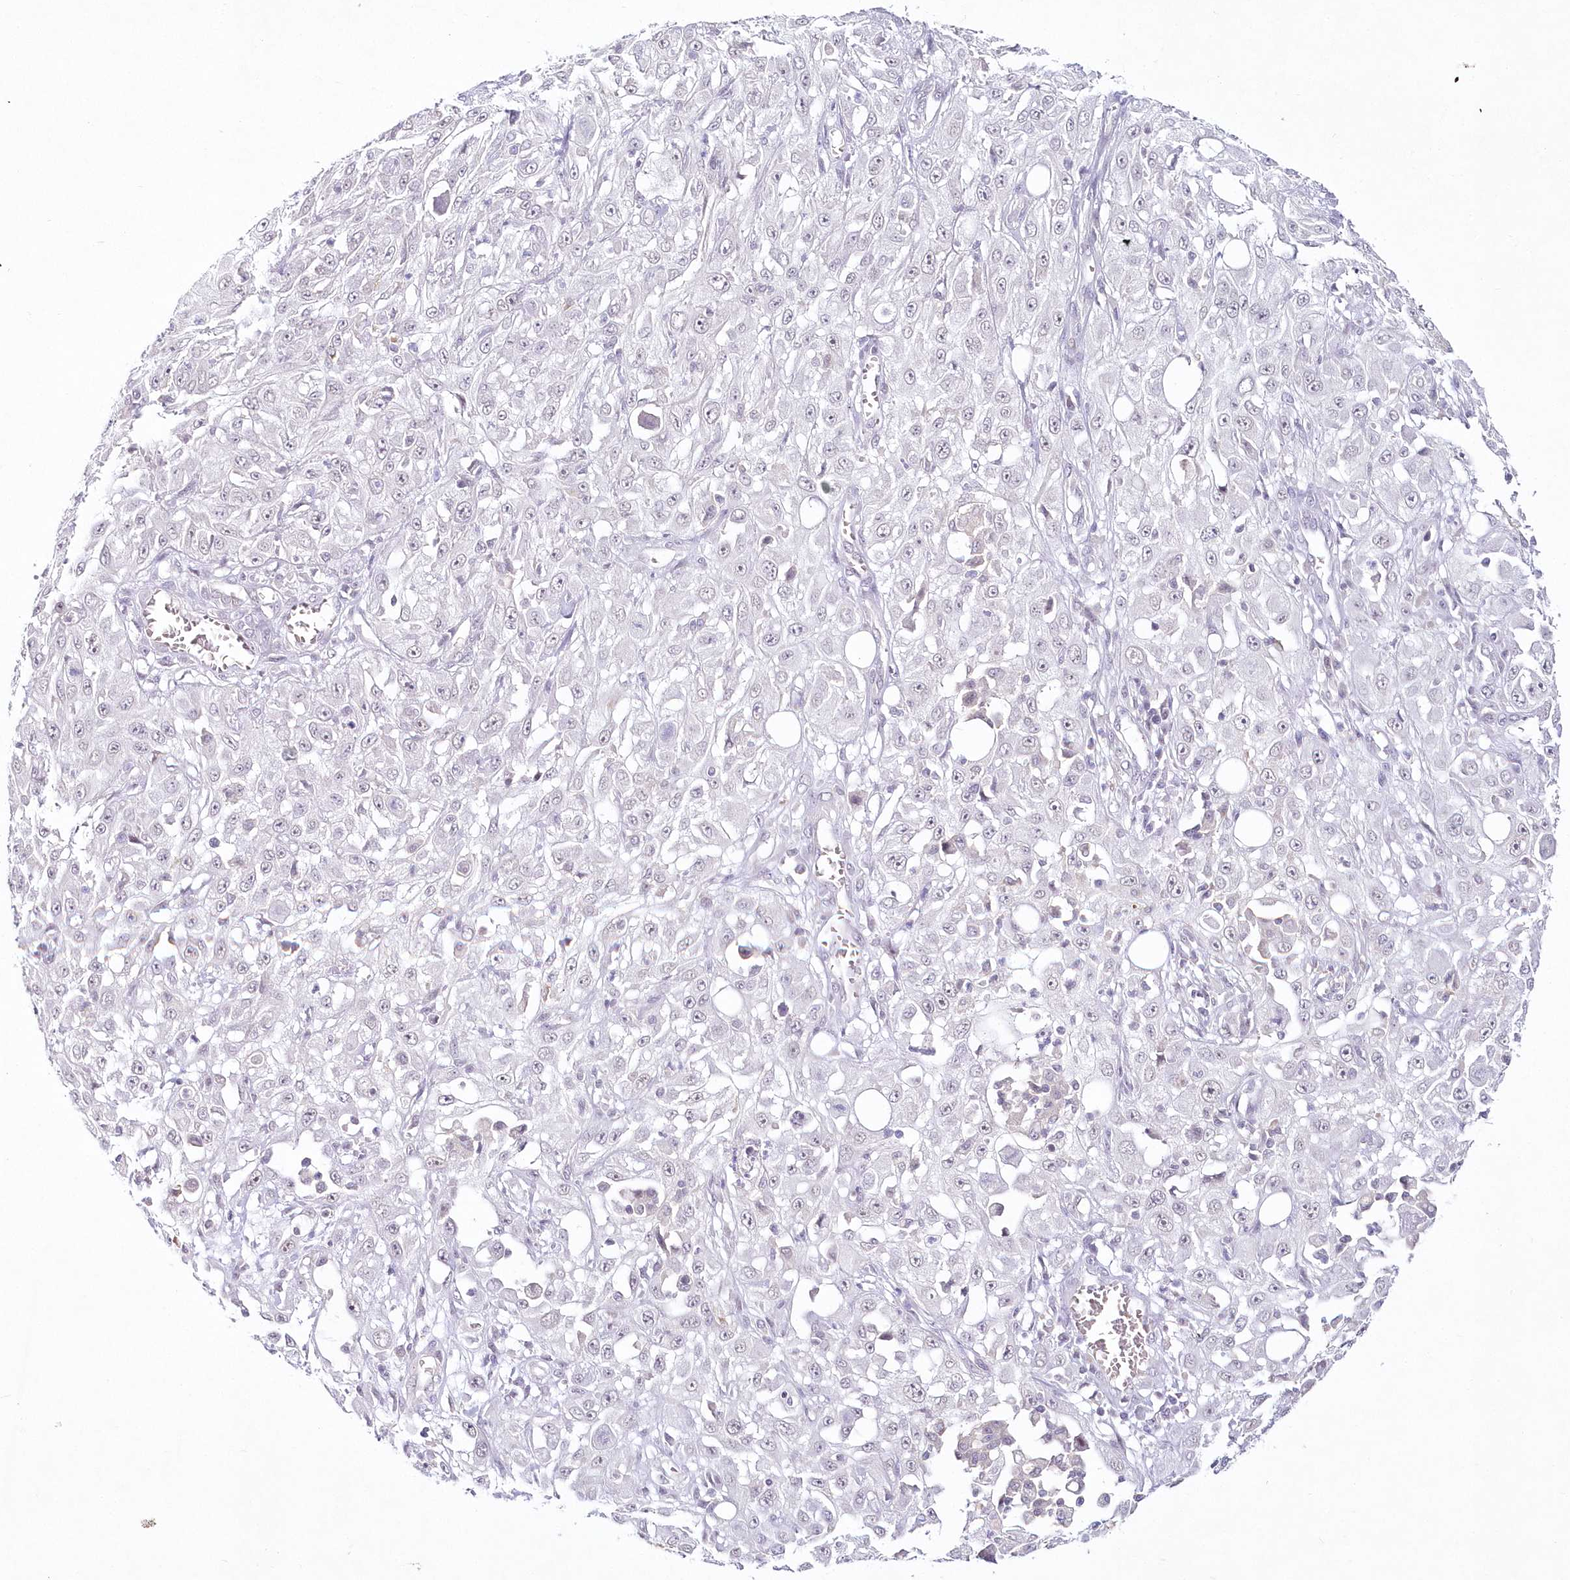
{"staining": {"intensity": "negative", "quantity": "none", "location": "none"}, "tissue": "skin cancer", "cell_type": "Tumor cells", "image_type": "cancer", "snomed": [{"axis": "morphology", "description": "Squamous cell carcinoma, NOS"}, {"axis": "morphology", "description": "Squamous cell carcinoma, metastatic, NOS"}, {"axis": "topography", "description": "Skin"}, {"axis": "topography", "description": "Lymph node"}], "caption": "Immunohistochemistry (IHC) micrograph of neoplastic tissue: human skin cancer stained with DAB displays no significant protein expression in tumor cells.", "gene": "HYCC2", "patient": {"sex": "male", "age": 75}}